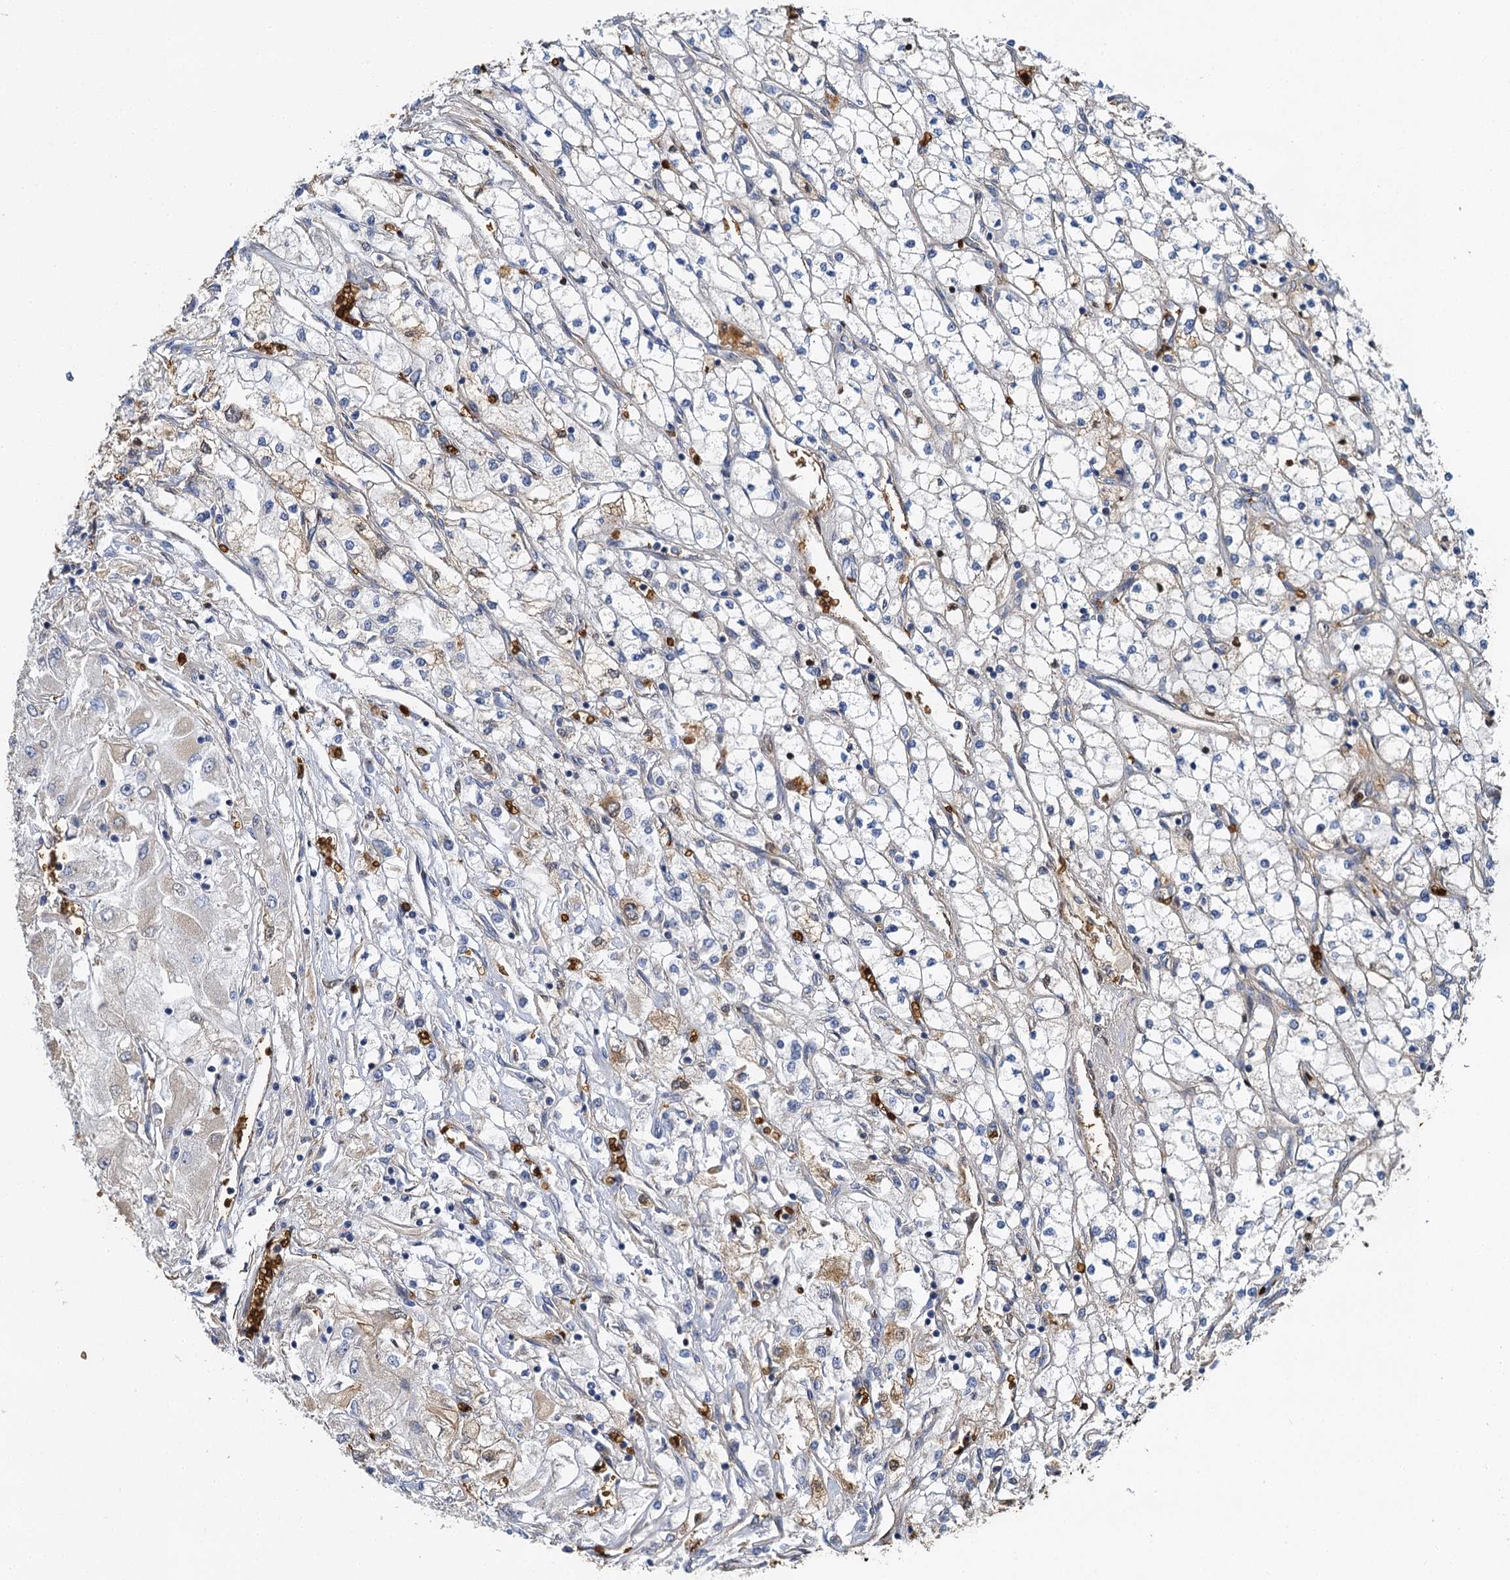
{"staining": {"intensity": "negative", "quantity": "none", "location": "none"}, "tissue": "renal cancer", "cell_type": "Tumor cells", "image_type": "cancer", "snomed": [{"axis": "morphology", "description": "Adenocarcinoma, NOS"}, {"axis": "topography", "description": "Kidney"}], "caption": "This is a histopathology image of immunohistochemistry staining of renal cancer (adenocarcinoma), which shows no staining in tumor cells.", "gene": "BCS1L", "patient": {"sex": "male", "age": 80}}